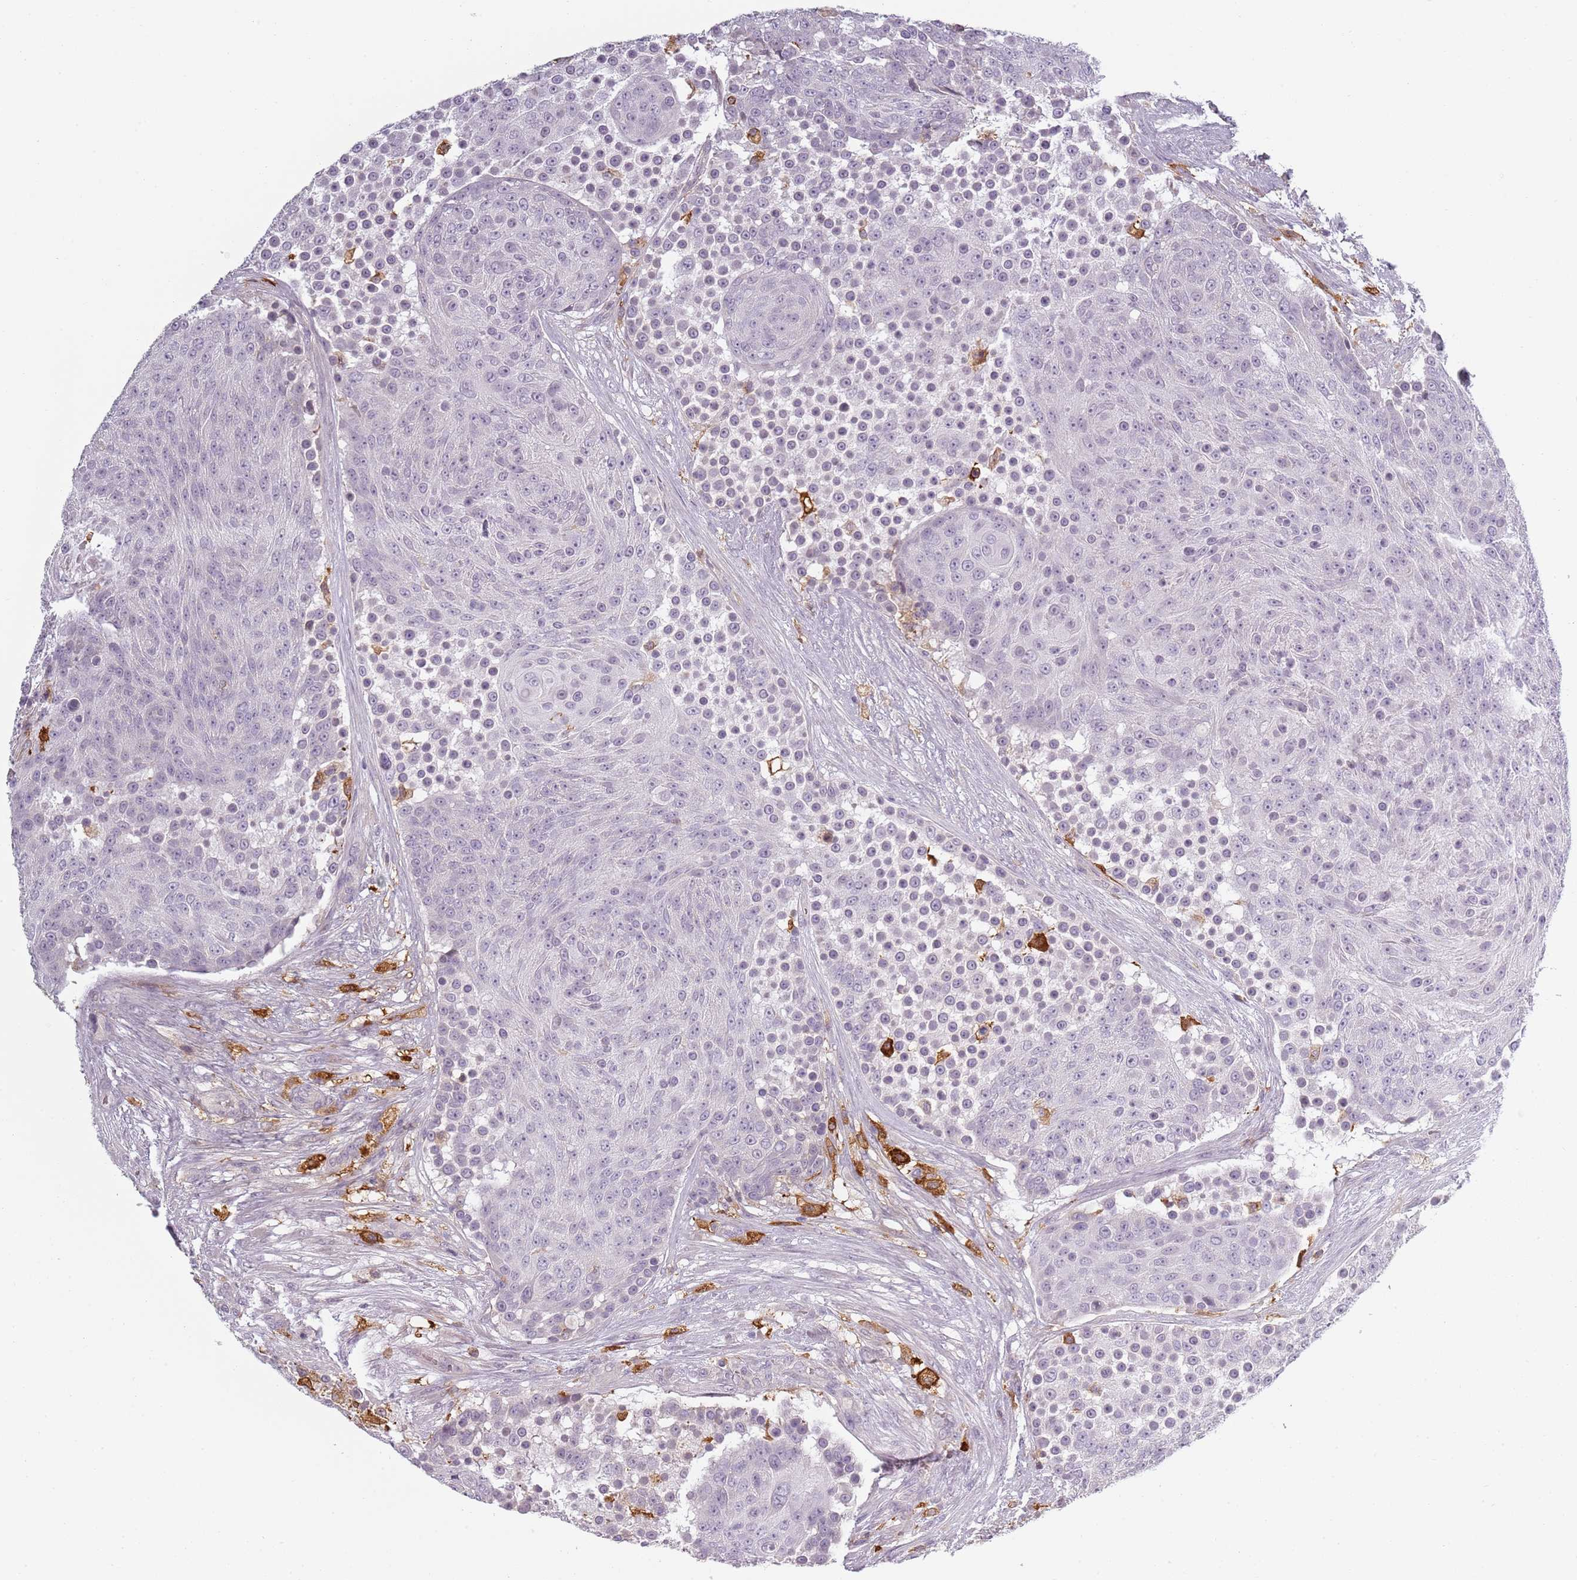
{"staining": {"intensity": "negative", "quantity": "none", "location": "none"}, "tissue": "urothelial cancer", "cell_type": "Tumor cells", "image_type": "cancer", "snomed": [{"axis": "morphology", "description": "Urothelial carcinoma, High grade"}, {"axis": "topography", "description": "Urinary bladder"}], "caption": "IHC image of urothelial carcinoma (high-grade) stained for a protein (brown), which reveals no positivity in tumor cells. Nuclei are stained in blue.", "gene": "CC2D2B", "patient": {"sex": "female", "age": 63}}